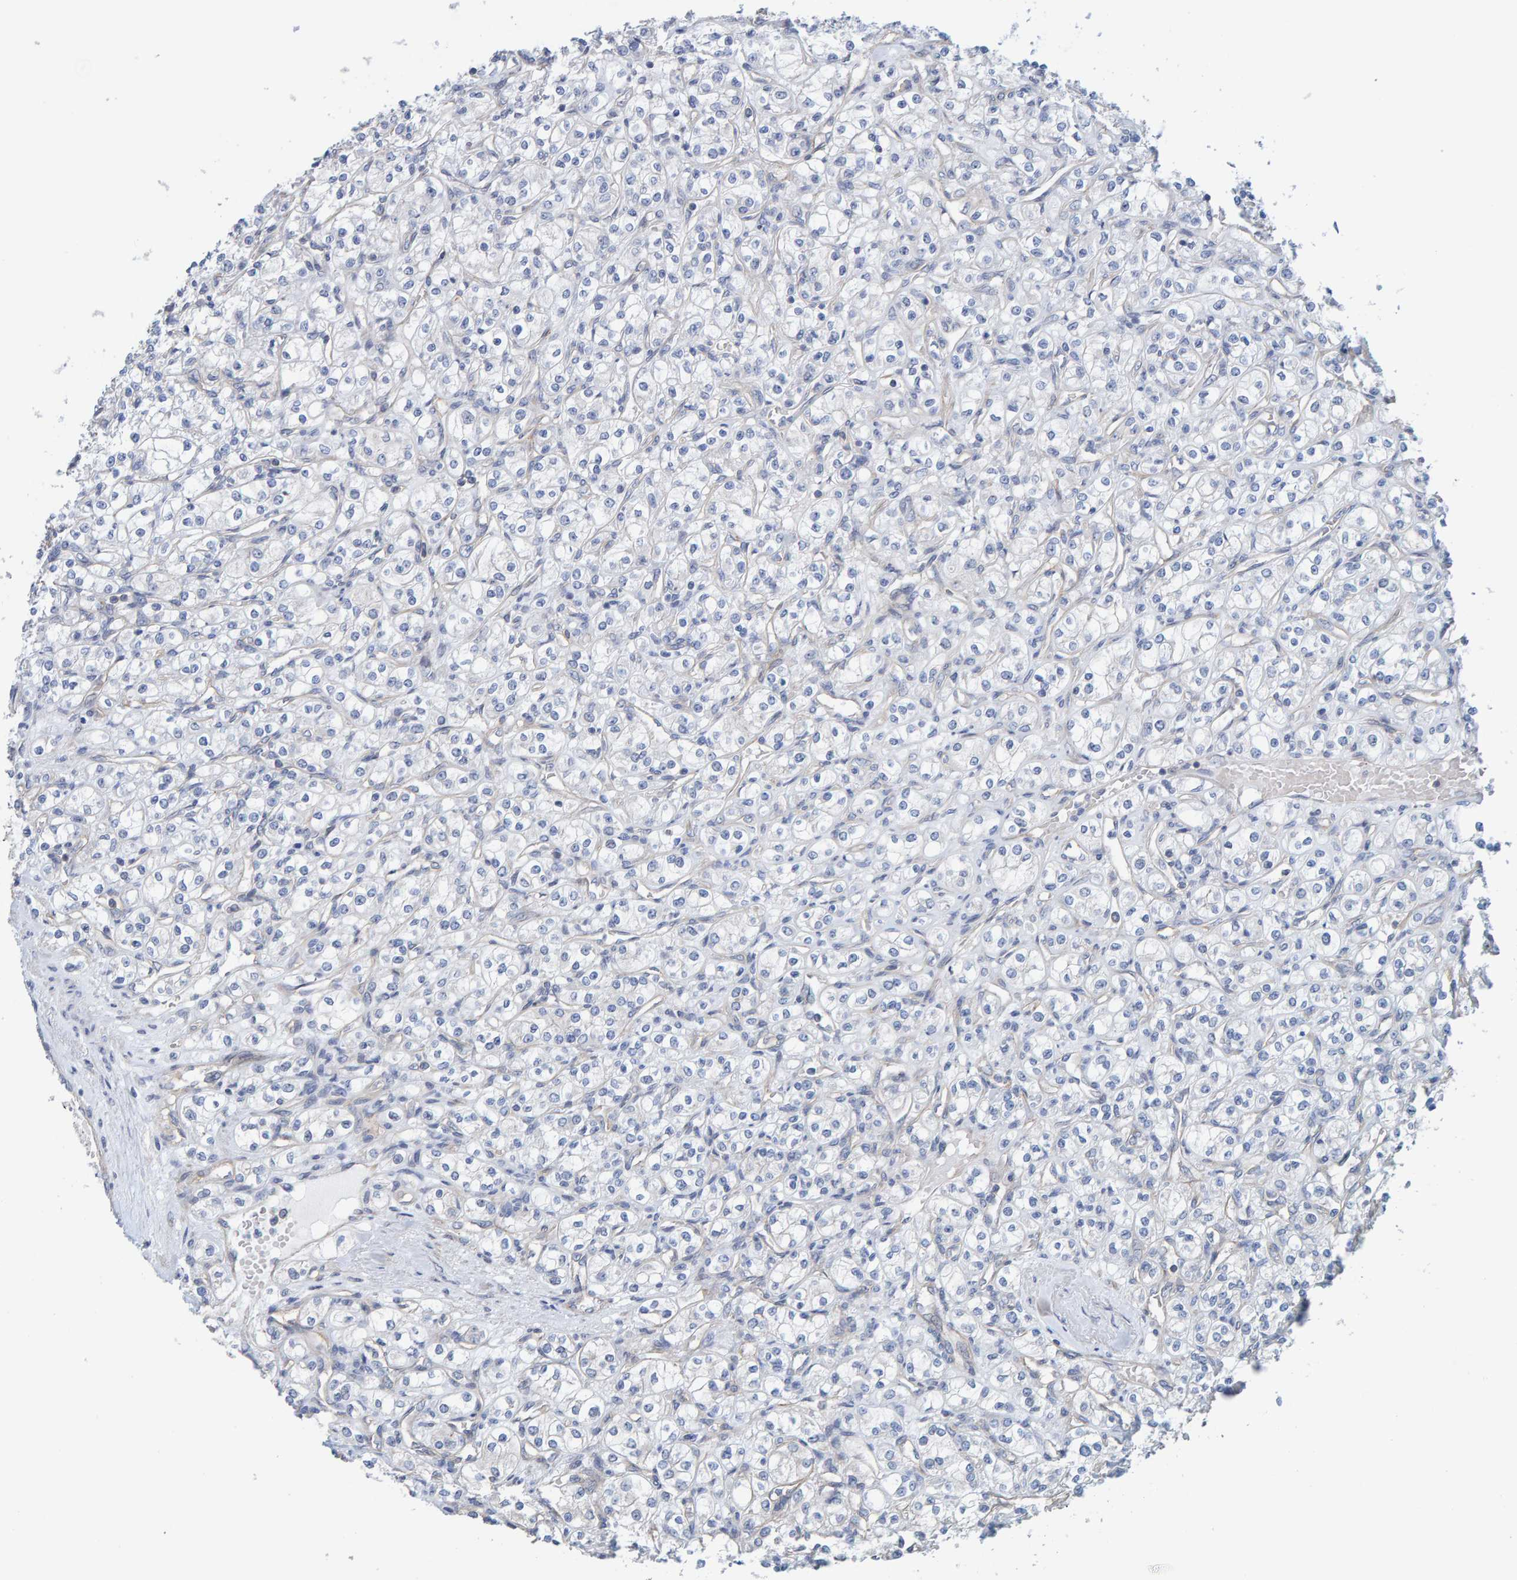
{"staining": {"intensity": "negative", "quantity": "none", "location": "none"}, "tissue": "renal cancer", "cell_type": "Tumor cells", "image_type": "cancer", "snomed": [{"axis": "morphology", "description": "Adenocarcinoma, NOS"}, {"axis": "topography", "description": "Kidney"}], "caption": "Tumor cells show no significant positivity in renal cancer (adenocarcinoma).", "gene": "RGP1", "patient": {"sex": "male", "age": 77}}